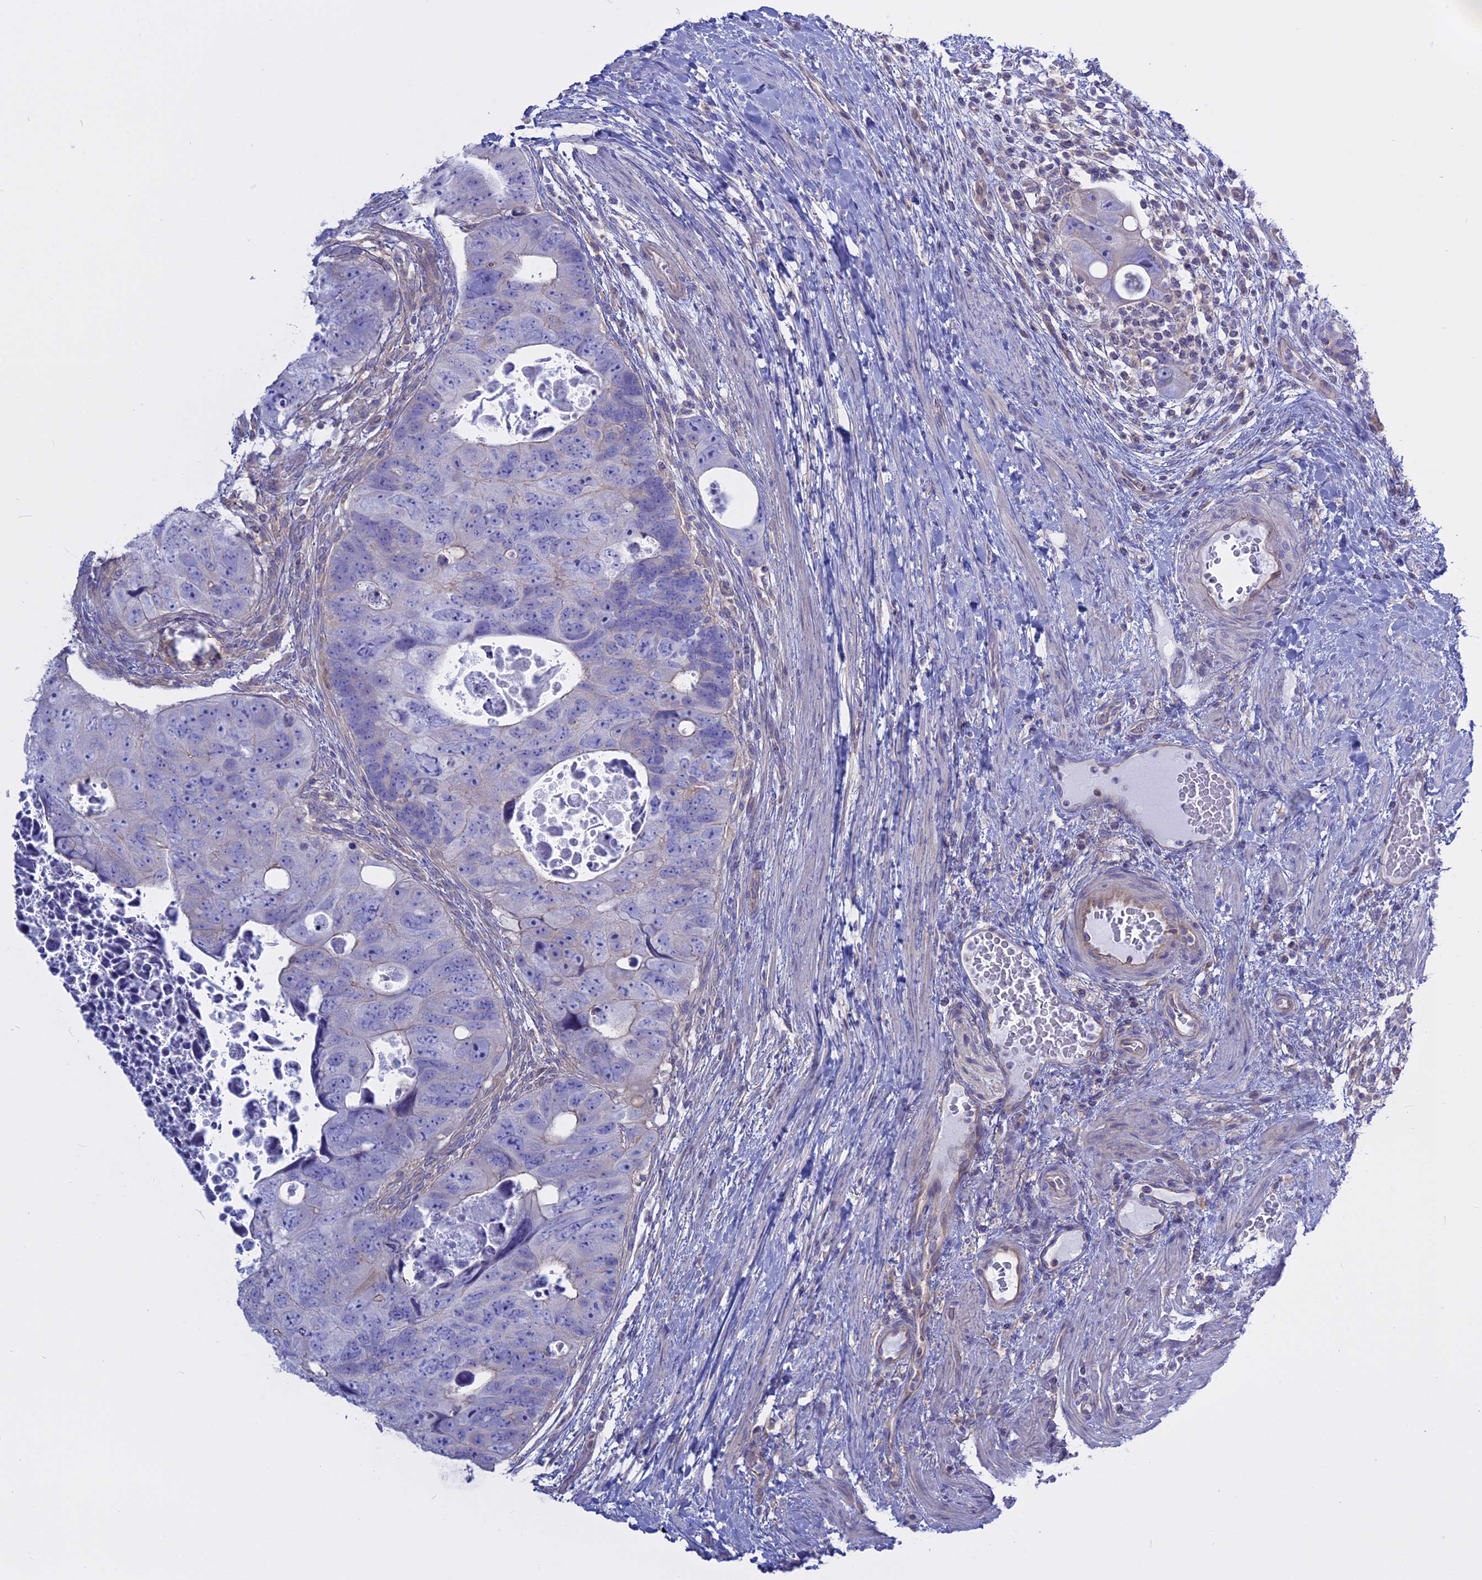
{"staining": {"intensity": "weak", "quantity": "25%-75%", "location": "cytoplasmic/membranous"}, "tissue": "colorectal cancer", "cell_type": "Tumor cells", "image_type": "cancer", "snomed": [{"axis": "morphology", "description": "Adenocarcinoma, NOS"}, {"axis": "topography", "description": "Rectum"}], "caption": "Immunohistochemical staining of human adenocarcinoma (colorectal) shows low levels of weak cytoplasmic/membranous expression in approximately 25%-75% of tumor cells.", "gene": "AHCYL1", "patient": {"sex": "male", "age": 59}}